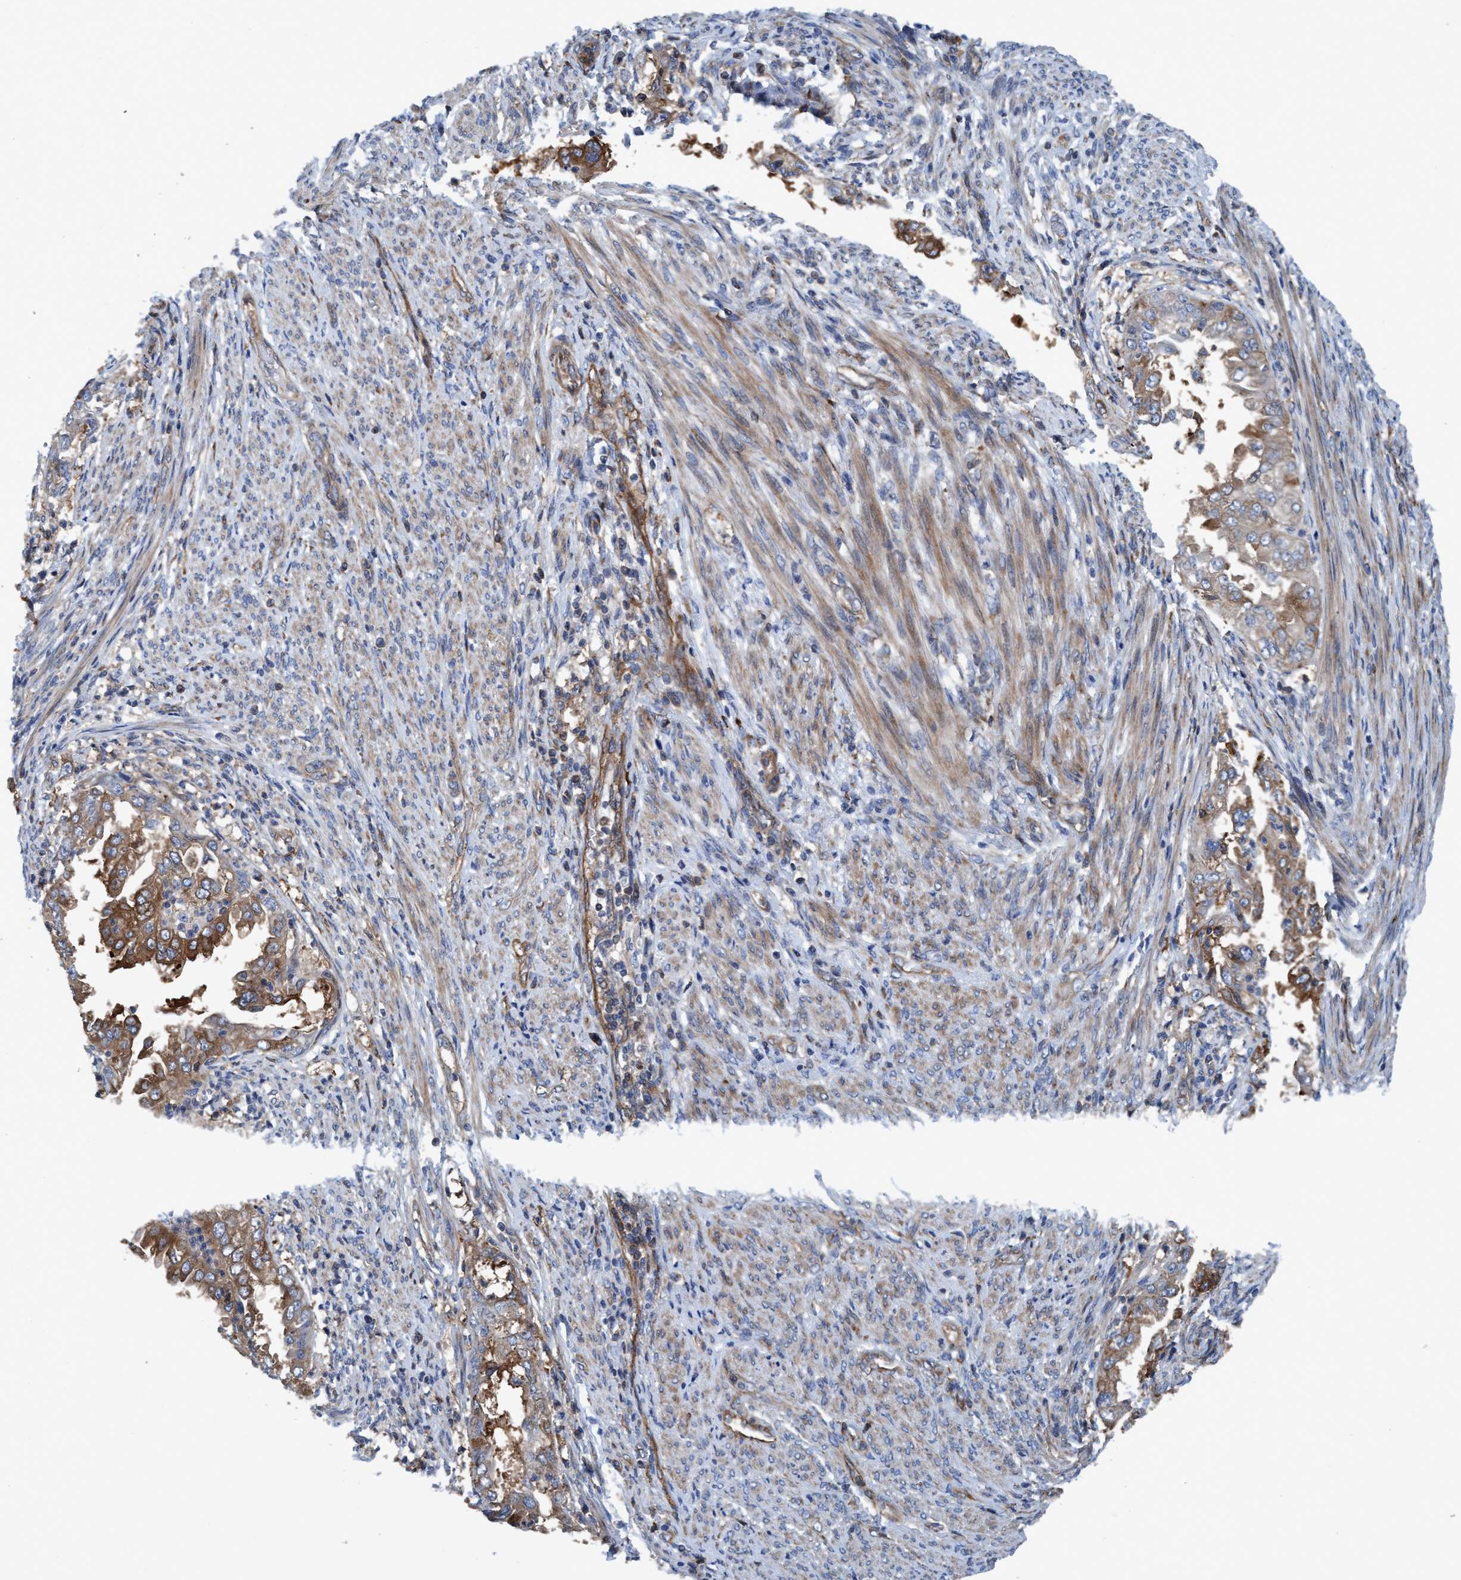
{"staining": {"intensity": "moderate", "quantity": ">75%", "location": "cytoplasmic/membranous"}, "tissue": "endometrial cancer", "cell_type": "Tumor cells", "image_type": "cancer", "snomed": [{"axis": "morphology", "description": "Adenocarcinoma, NOS"}, {"axis": "topography", "description": "Endometrium"}], "caption": "Immunohistochemistry (IHC) of endometrial cancer shows medium levels of moderate cytoplasmic/membranous positivity in approximately >75% of tumor cells.", "gene": "NMT1", "patient": {"sex": "female", "age": 85}}